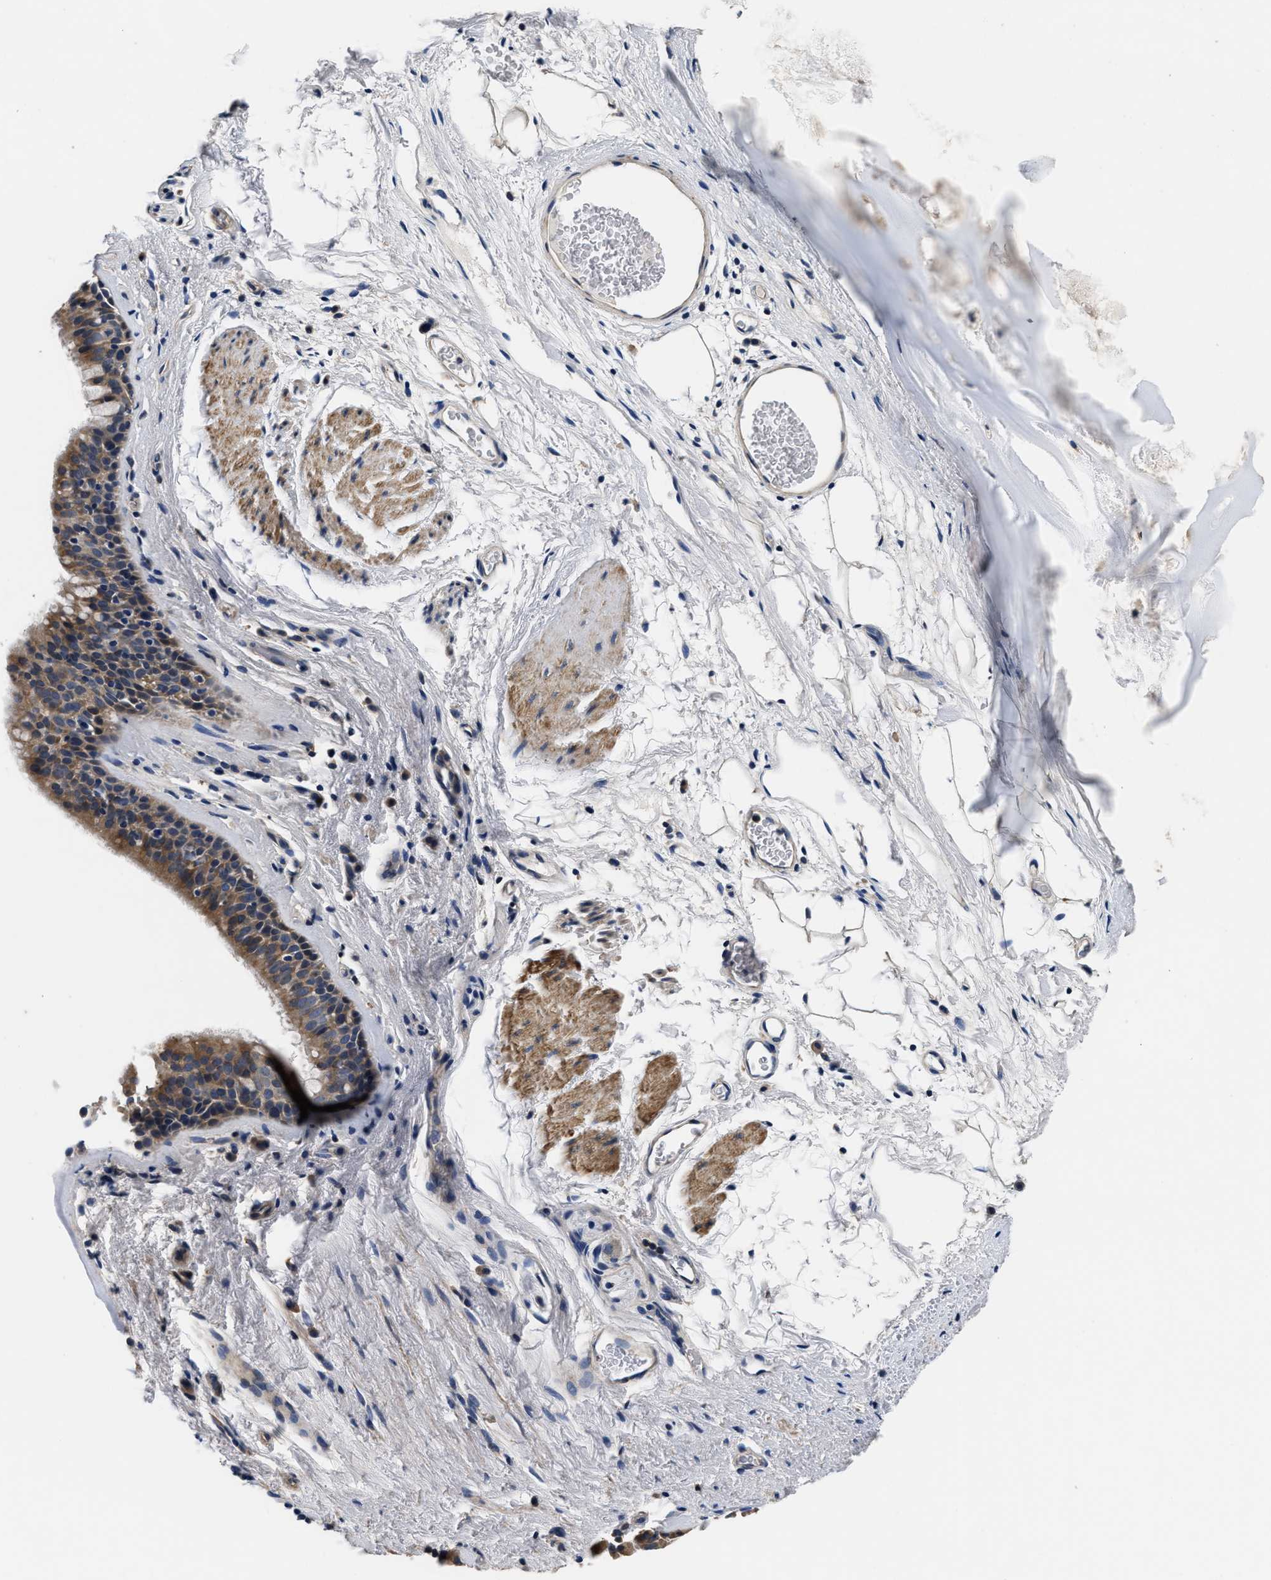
{"staining": {"intensity": "moderate", "quantity": ">75%", "location": "cytoplasmic/membranous"}, "tissue": "bronchus", "cell_type": "Respiratory epithelial cells", "image_type": "normal", "snomed": [{"axis": "morphology", "description": "Normal tissue, NOS"}, {"axis": "topography", "description": "Cartilage tissue"}, {"axis": "topography", "description": "Bronchus"}], "caption": "Immunohistochemistry histopathology image of benign bronchus stained for a protein (brown), which shows medium levels of moderate cytoplasmic/membranous expression in approximately >75% of respiratory epithelial cells.", "gene": "ANKIB1", "patient": {"sex": "female", "age": 53}}